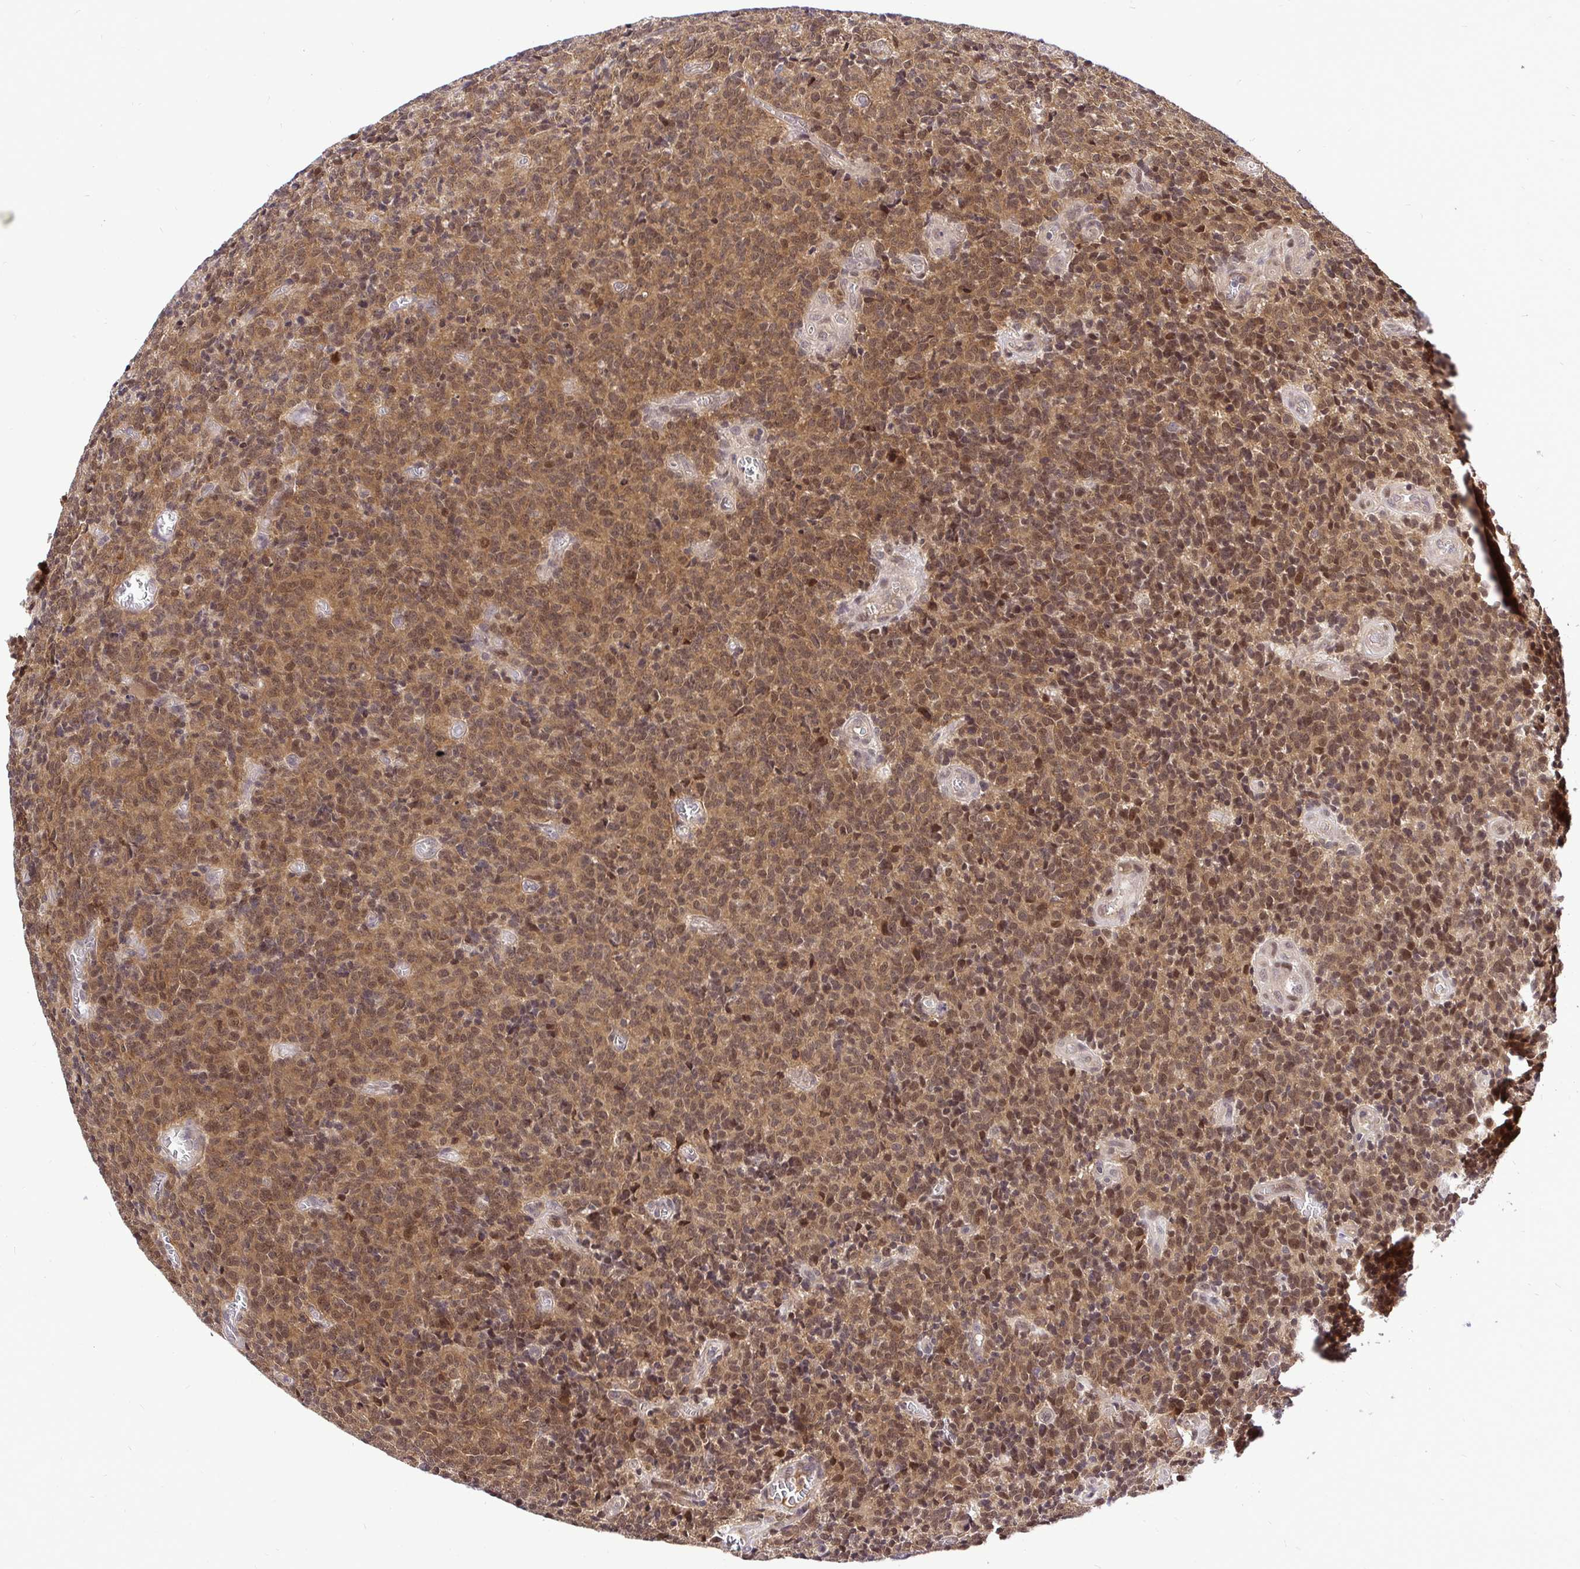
{"staining": {"intensity": "moderate", "quantity": ">75%", "location": "cytoplasmic/membranous,nuclear"}, "tissue": "glioma", "cell_type": "Tumor cells", "image_type": "cancer", "snomed": [{"axis": "morphology", "description": "Glioma, malignant, High grade"}, {"axis": "topography", "description": "Brain"}], "caption": "IHC (DAB (3,3'-diaminobenzidine)) staining of glioma reveals moderate cytoplasmic/membranous and nuclear protein expression in about >75% of tumor cells. (DAB (3,3'-diaminobenzidine) IHC with brightfield microscopy, high magnification).", "gene": "UBE2M", "patient": {"sex": "male", "age": 76}}